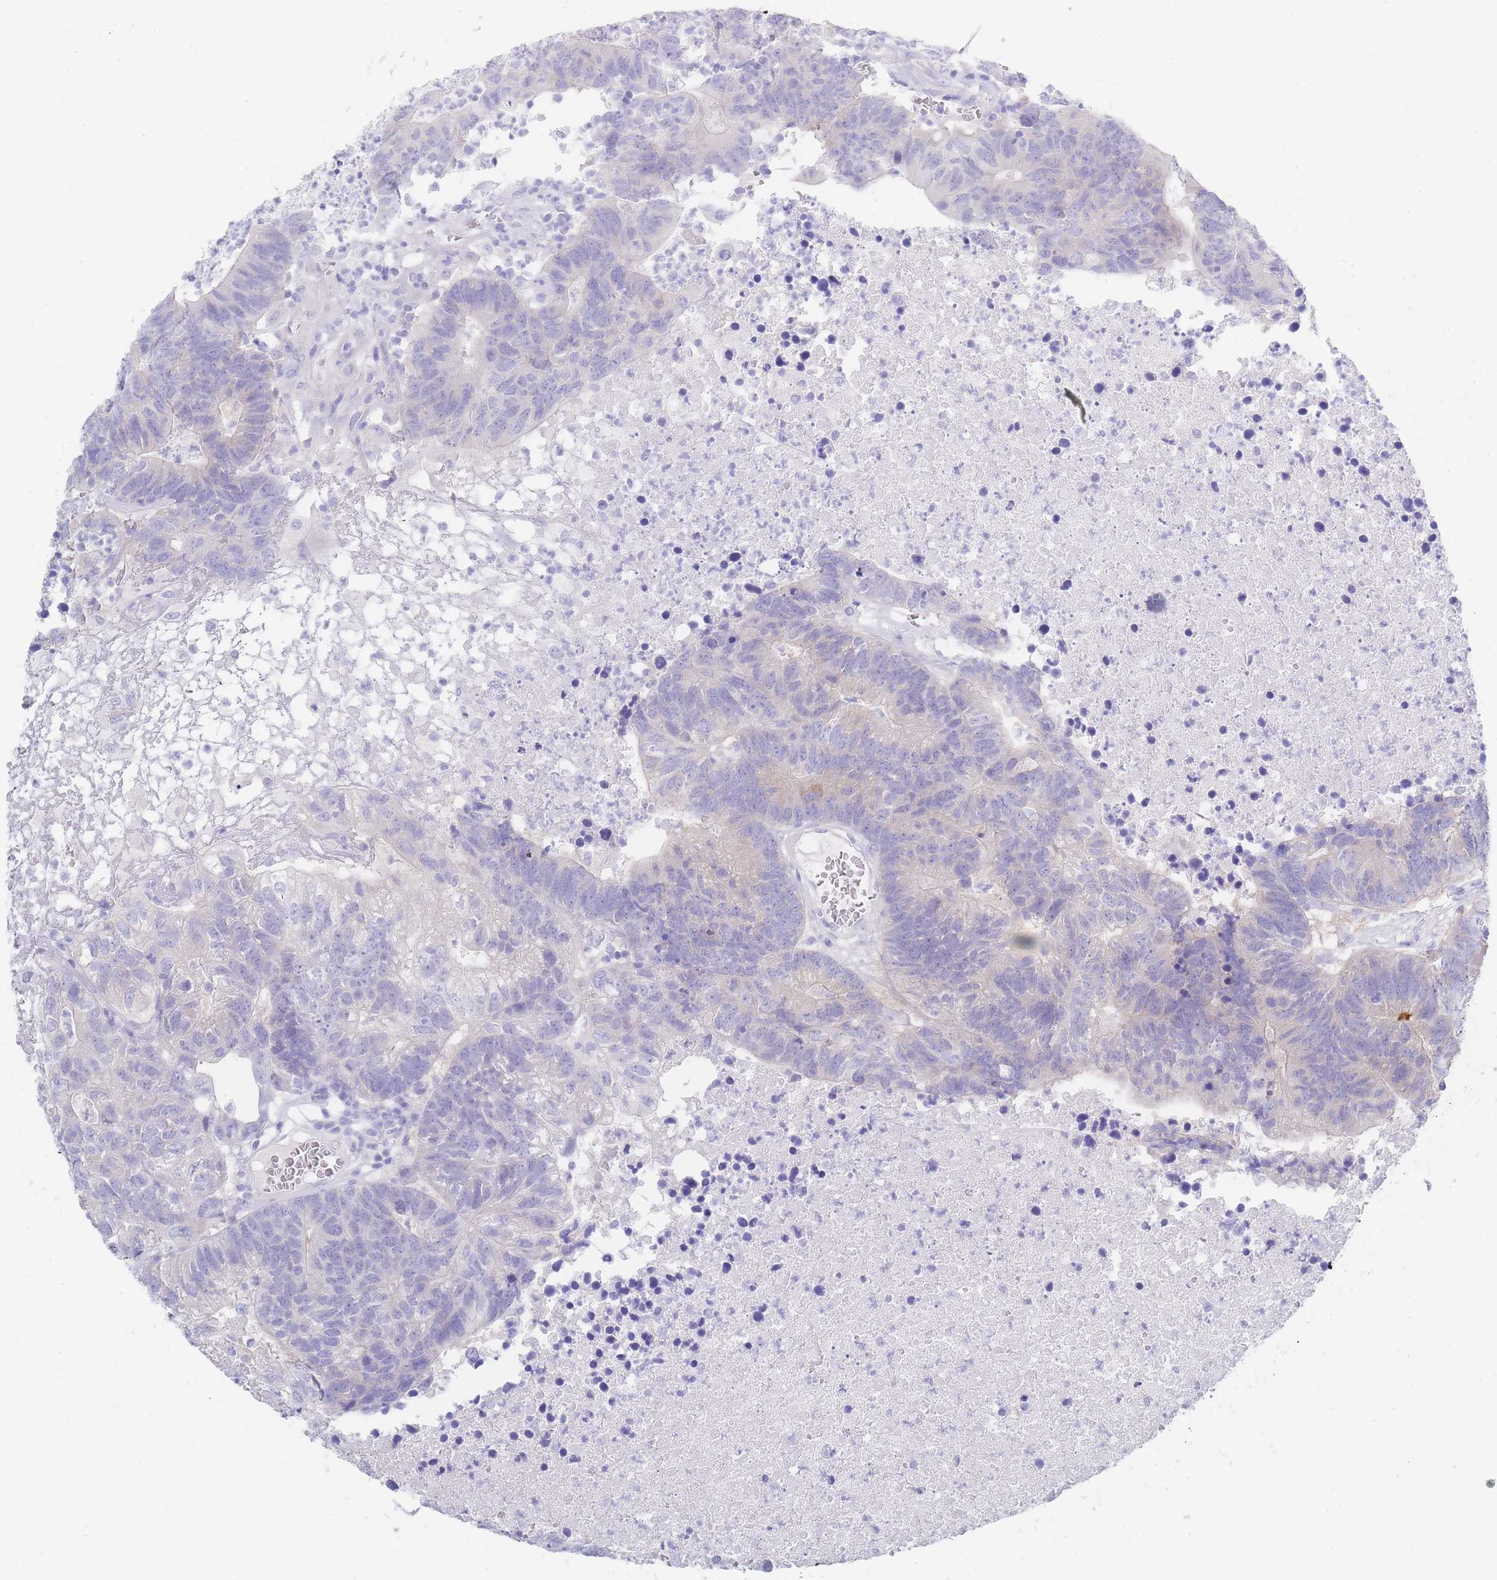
{"staining": {"intensity": "negative", "quantity": "none", "location": "none"}, "tissue": "colorectal cancer", "cell_type": "Tumor cells", "image_type": "cancer", "snomed": [{"axis": "morphology", "description": "Adenocarcinoma, NOS"}, {"axis": "topography", "description": "Colon"}], "caption": "Human adenocarcinoma (colorectal) stained for a protein using immunohistochemistry shows no expression in tumor cells.", "gene": "LZTFL1", "patient": {"sex": "female", "age": 48}}